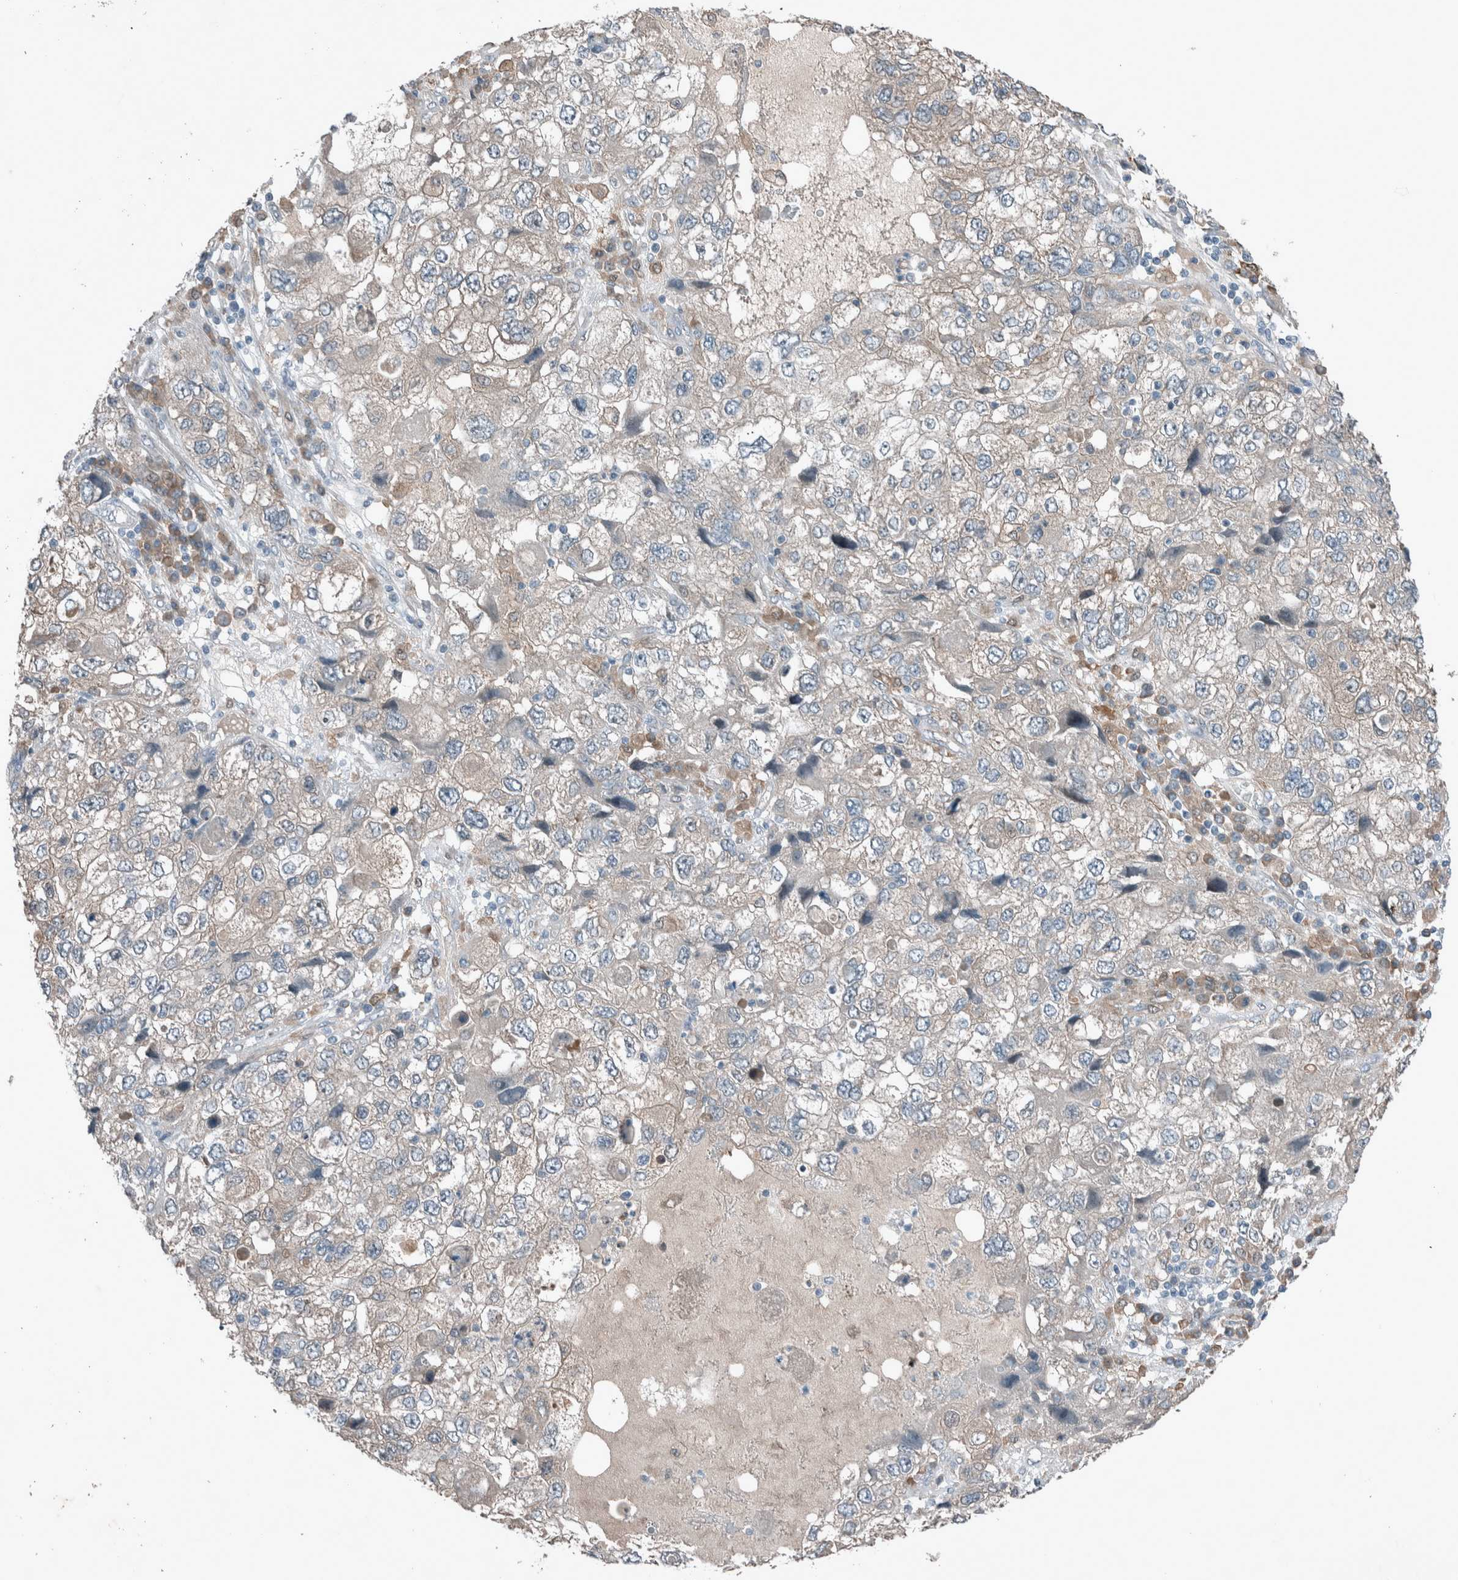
{"staining": {"intensity": "negative", "quantity": "none", "location": "none"}, "tissue": "endometrial cancer", "cell_type": "Tumor cells", "image_type": "cancer", "snomed": [{"axis": "morphology", "description": "Adenocarcinoma, NOS"}, {"axis": "topography", "description": "Endometrium"}], "caption": "Immunohistochemical staining of endometrial cancer (adenocarcinoma) displays no significant staining in tumor cells.", "gene": "RALGDS", "patient": {"sex": "female", "age": 49}}